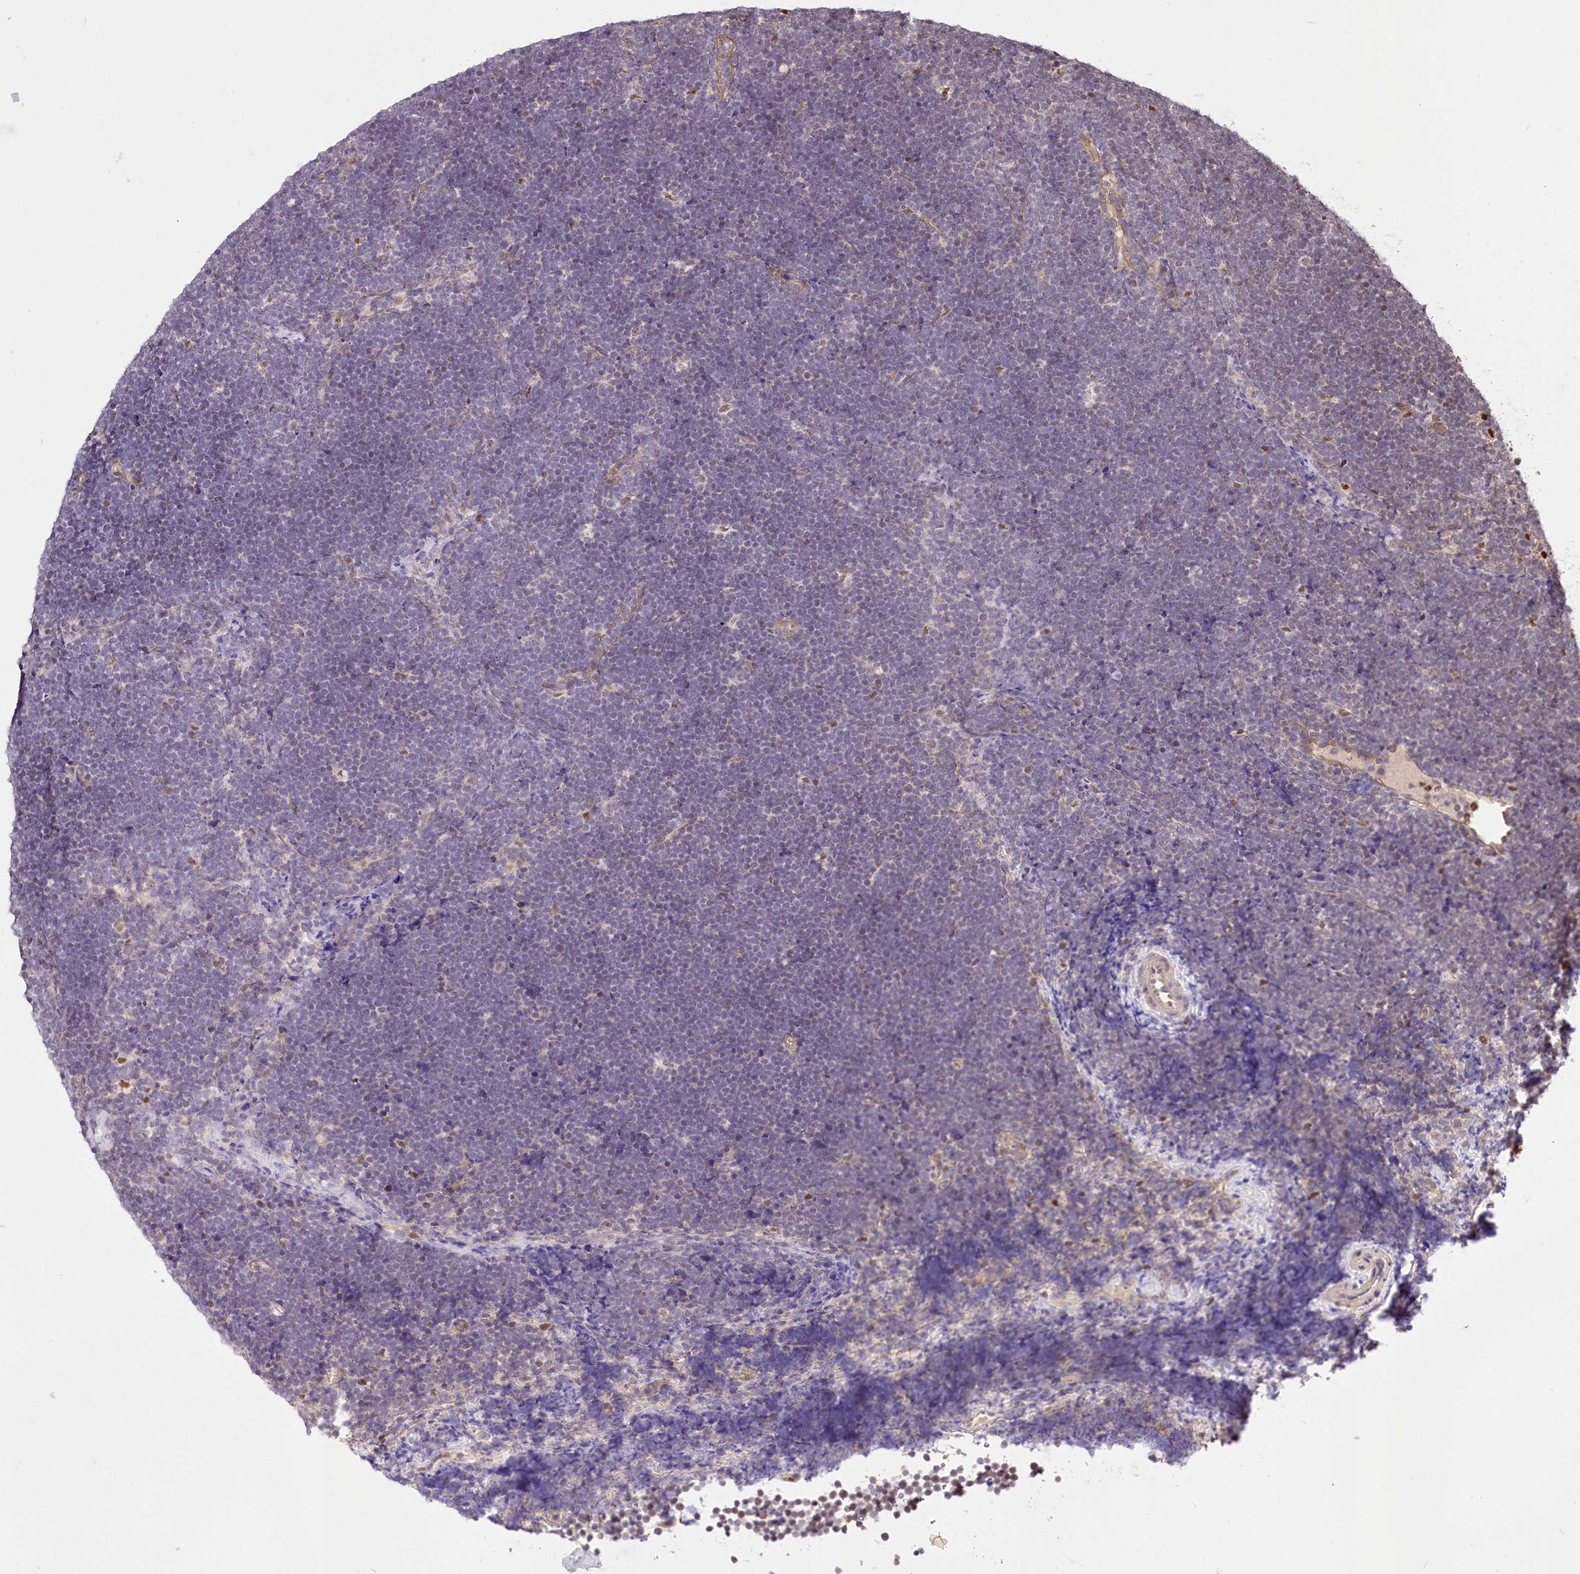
{"staining": {"intensity": "negative", "quantity": "none", "location": "none"}, "tissue": "lymphoma", "cell_type": "Tumor cells", "image_type": "cancer", "snomed": [{"axis": "morphology", "description": "Malignant lymphoma, non-Hodgkin's type, High grade"}, {"axis": "topography", "description": "Lymph node"}], "caption": "An immunohistochemistry micrograph of lymphoma is shown. There is no staining in tumor cells of lymphoma.", "gene": "GNL3L", "patient": {"sex": "male", "age": 13}}